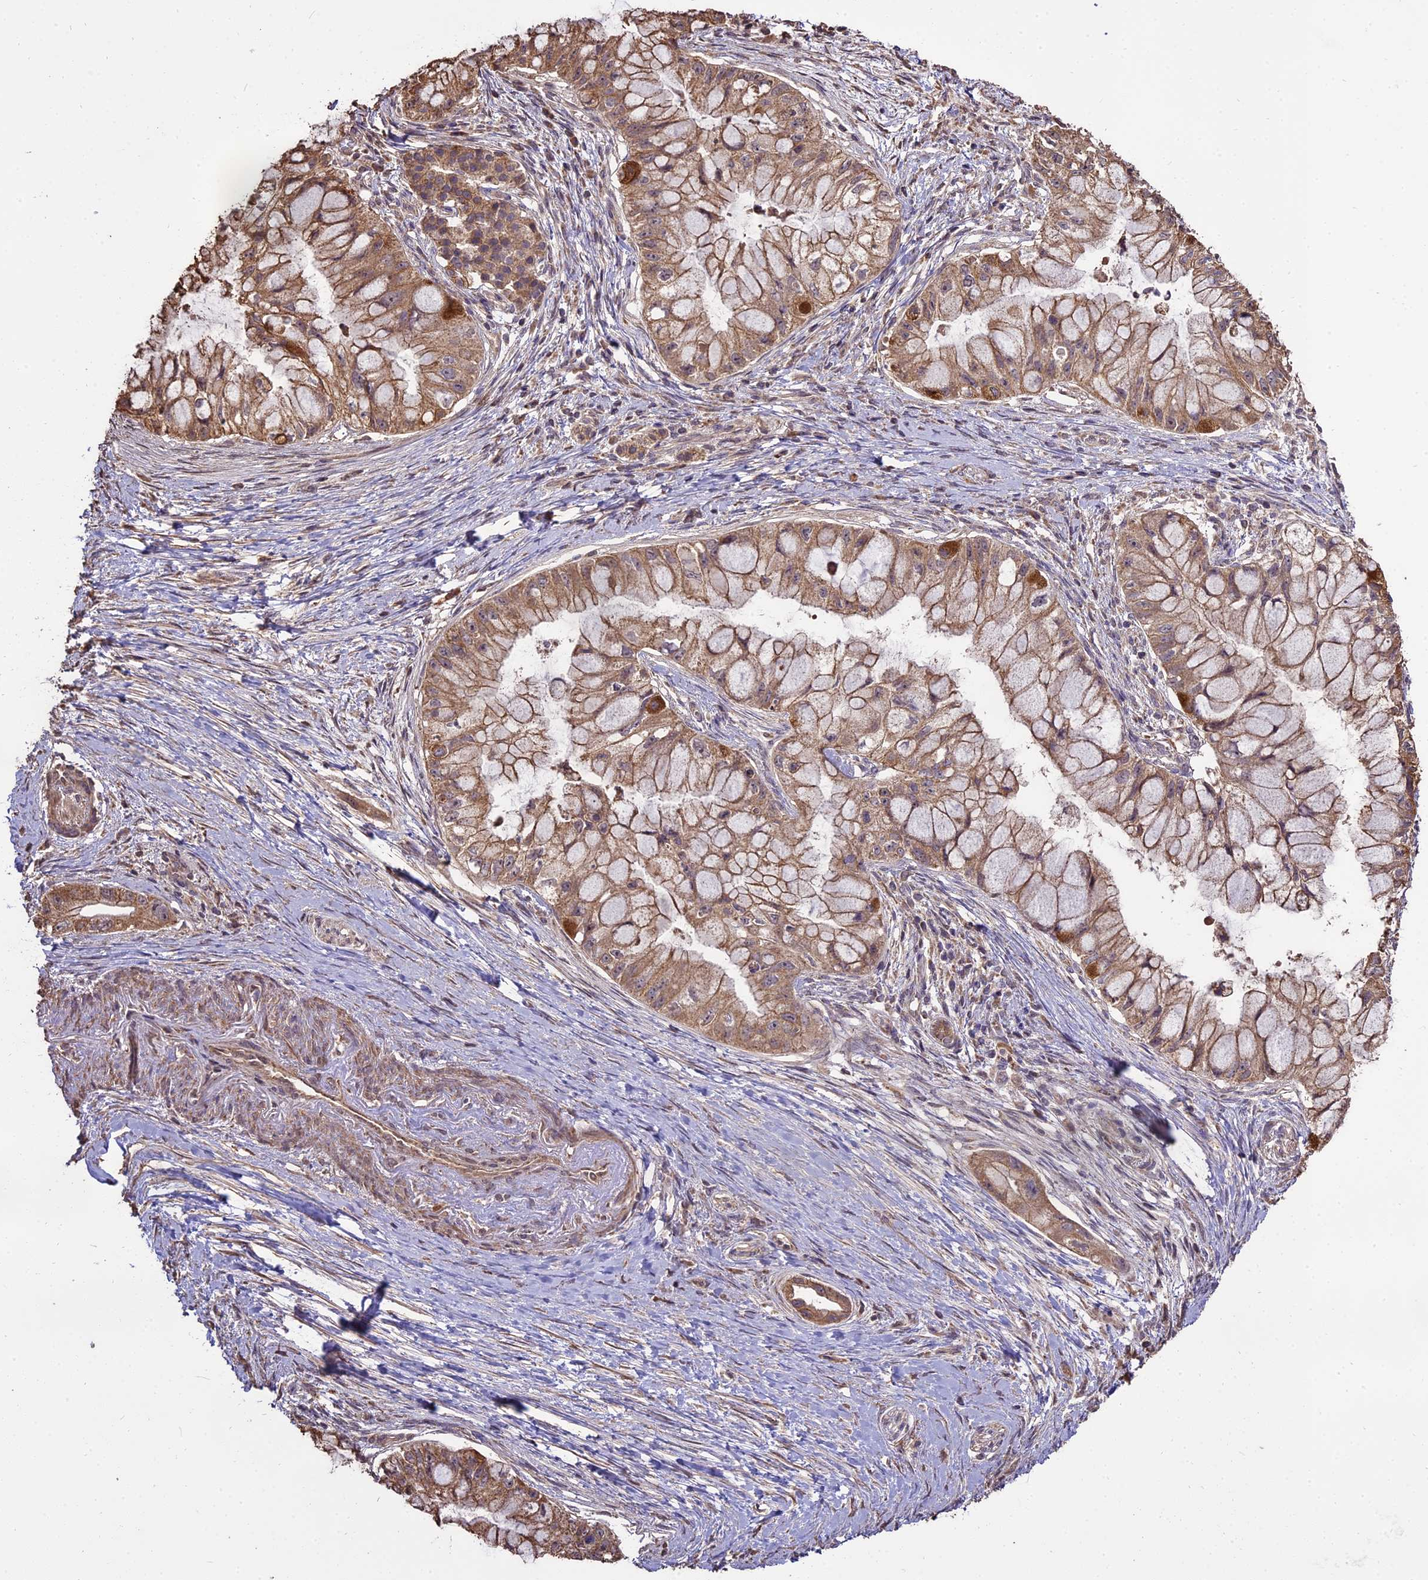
{"staining": {"intensity": "moderate", "quantity": ">75%", "location": "cytoplasmic/membranous"}, "tissue": "pancreatic cancer", "cell_type": "Tumor cells", "image_type": "cancer", "snomed": [{"axis": "morphology", "description": "Adenocarcinoma, NOS"}, {"axis": "topography", "description": "Pancreas"}], "caption": "Pancreatic adenocarcinoma stained with immunohistochemistry (IHC) demonstrates moderate cytoplasmic/membranous expression in about >75% of tumor cells. The staining is performed using DAB (3,3'-diaminobenzidine) brown chromogen to label protein expression. The nuclei are counter-stained blue using hematoxylin.", "gene": "PGPEP1L", "patient": {"sex": "male", "age": 48}}